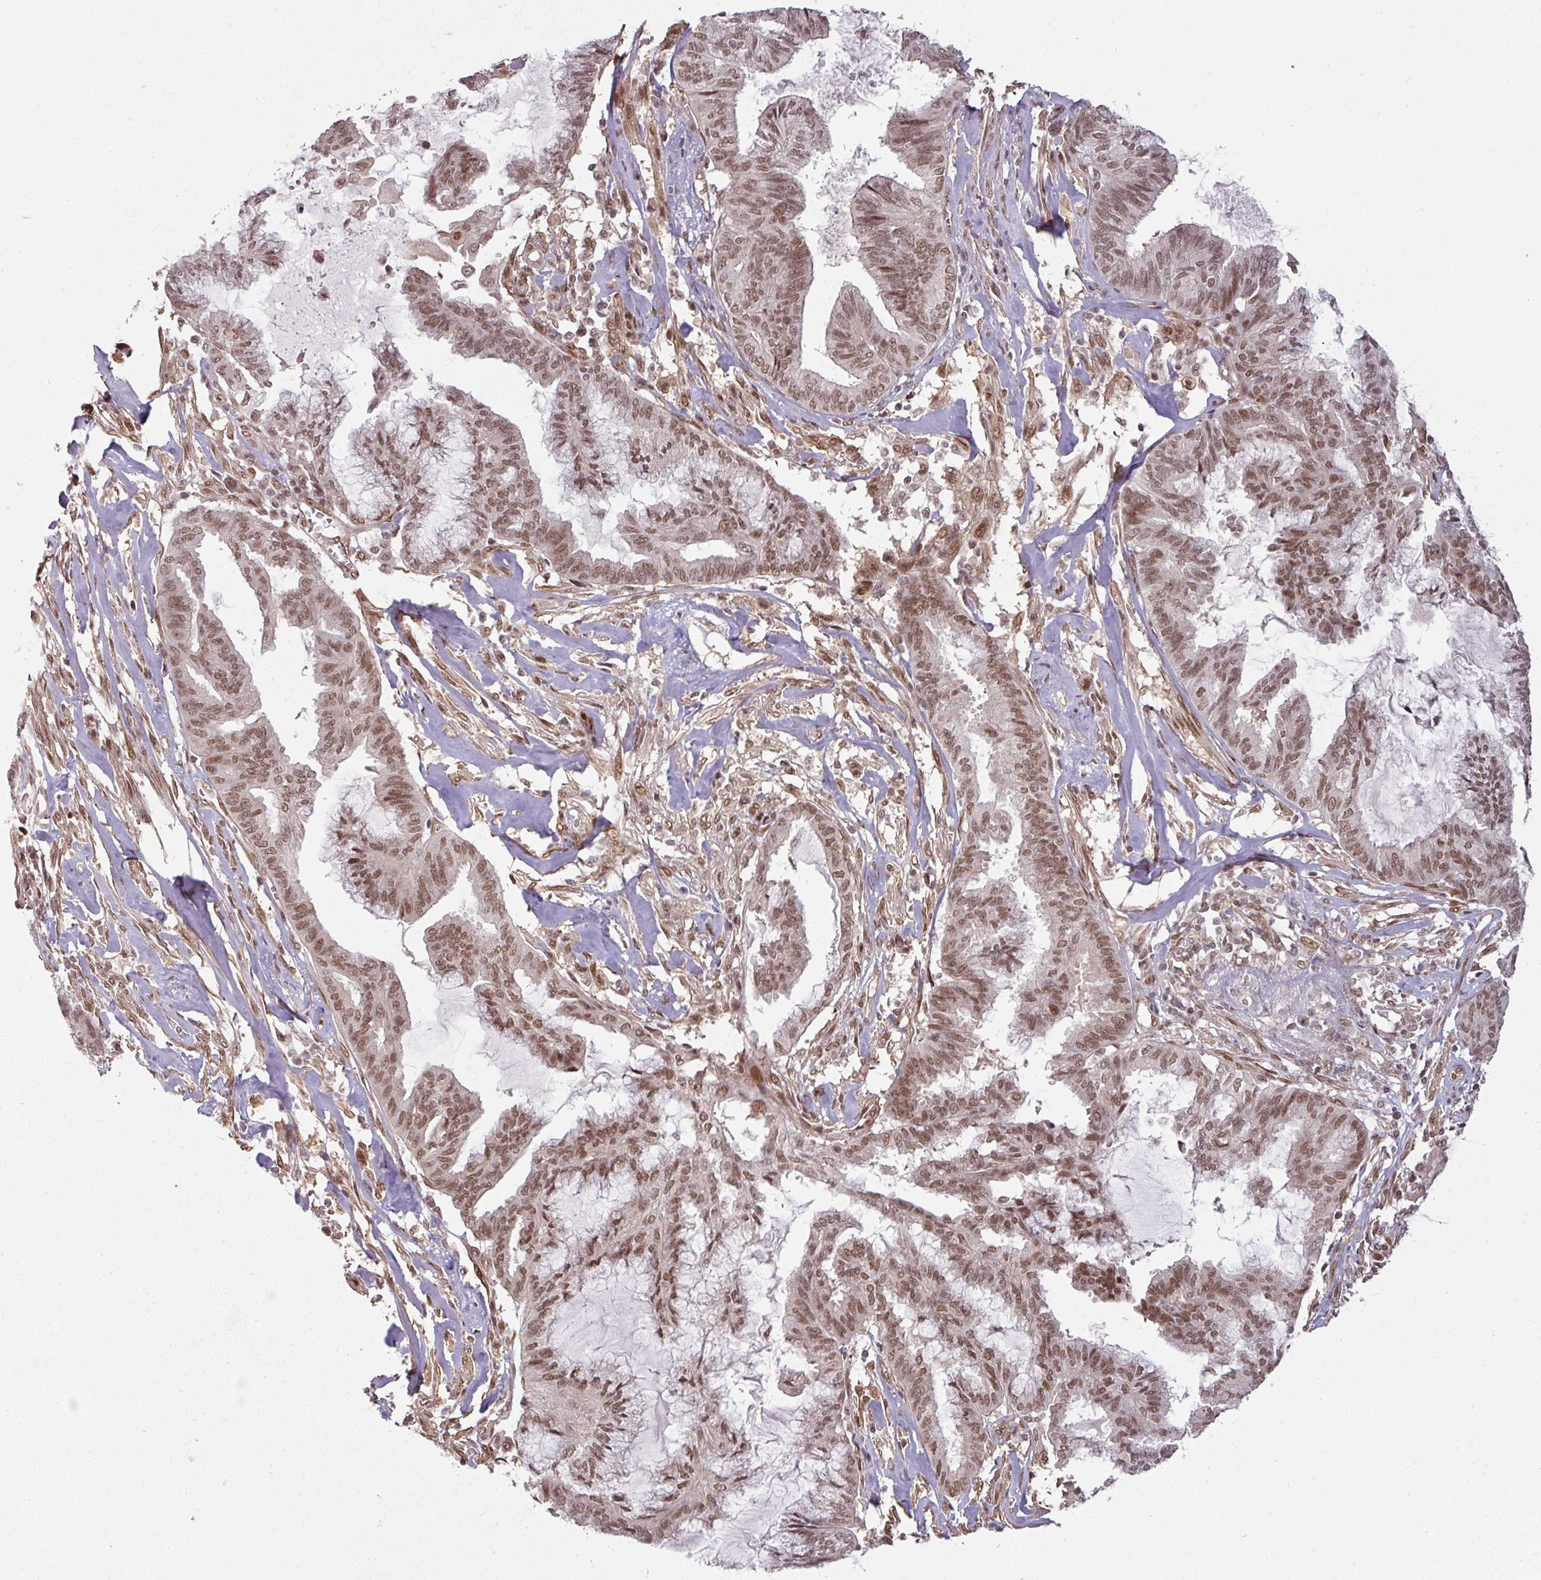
{"staining": {"intensity": "moderate", "quantity": ">75%", "location": "nuclear"}, "tissue": "endometrial cancer", "cell_type": "Tumor cells", "image_type": "cancer", "snomed": [{"axis": "morphology", "description": "Adenocarcinoma, NOS"}, {"axis": "topography", "description": "Endometrium"}], "caption": "DAB (3,3'-diaminobenzidine) immunohistochemical staining of human endometrial adenocarcinoma reveals moderate nuclear protein staining in about >75% of tumor cells. (DAB IHC with brightfield microscopy, high magnification).", "gene": "SIK3", "patient": {"sex": "female", "age": 86}}